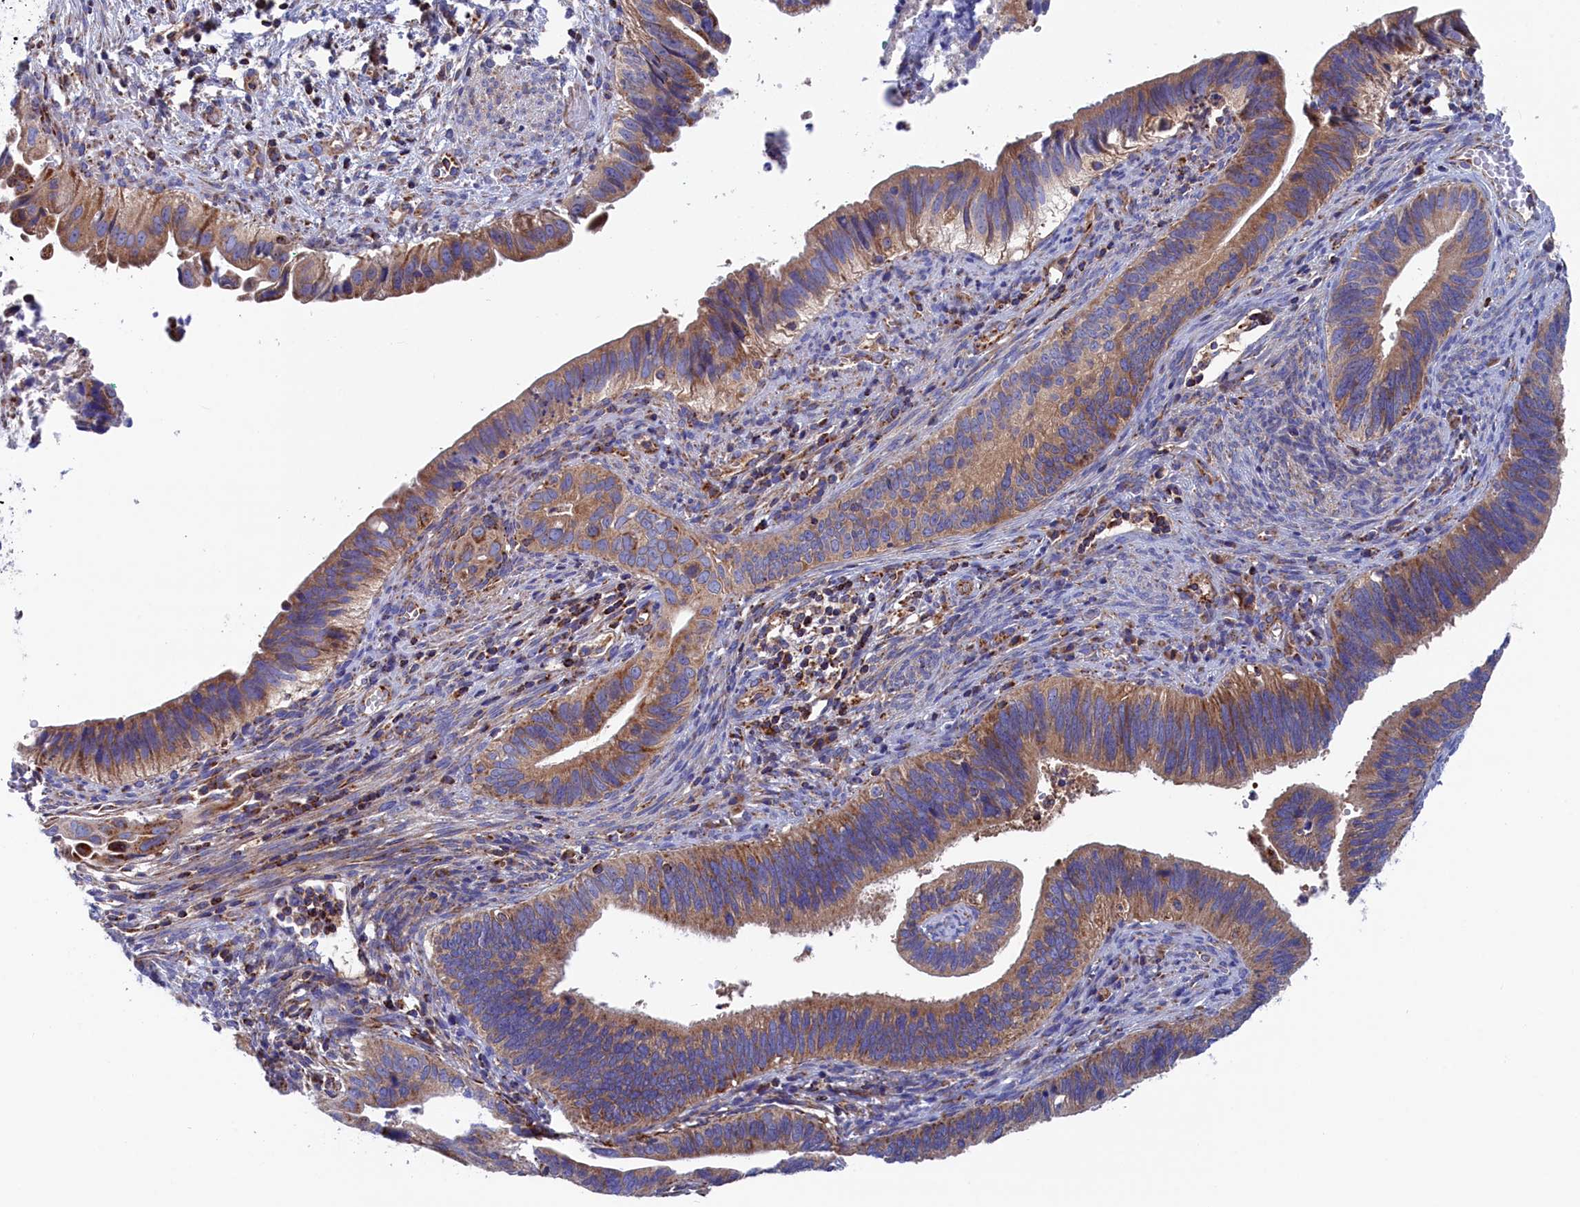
{"staining": {"intensity": "moderate", "quantity": ">75%", "location": "cytoplasmic/membranous"}, "tissue": "cervical cancer", "cell_type": "Tumor cells", "image_type": "cancer", "snomed": [{"axis": "morphology", "description": "Adenocarcinoma, NOS"}, {"axis": "topography", "description": "Cervix"}], "caption": "This is a micrograph of IHC staining of cervical cancer, which shows moderate positivity in the cytoplasmic/membranous of tumor cells.", "gene": "WDR83", "patient": {"sex": "female", "age": 42}}